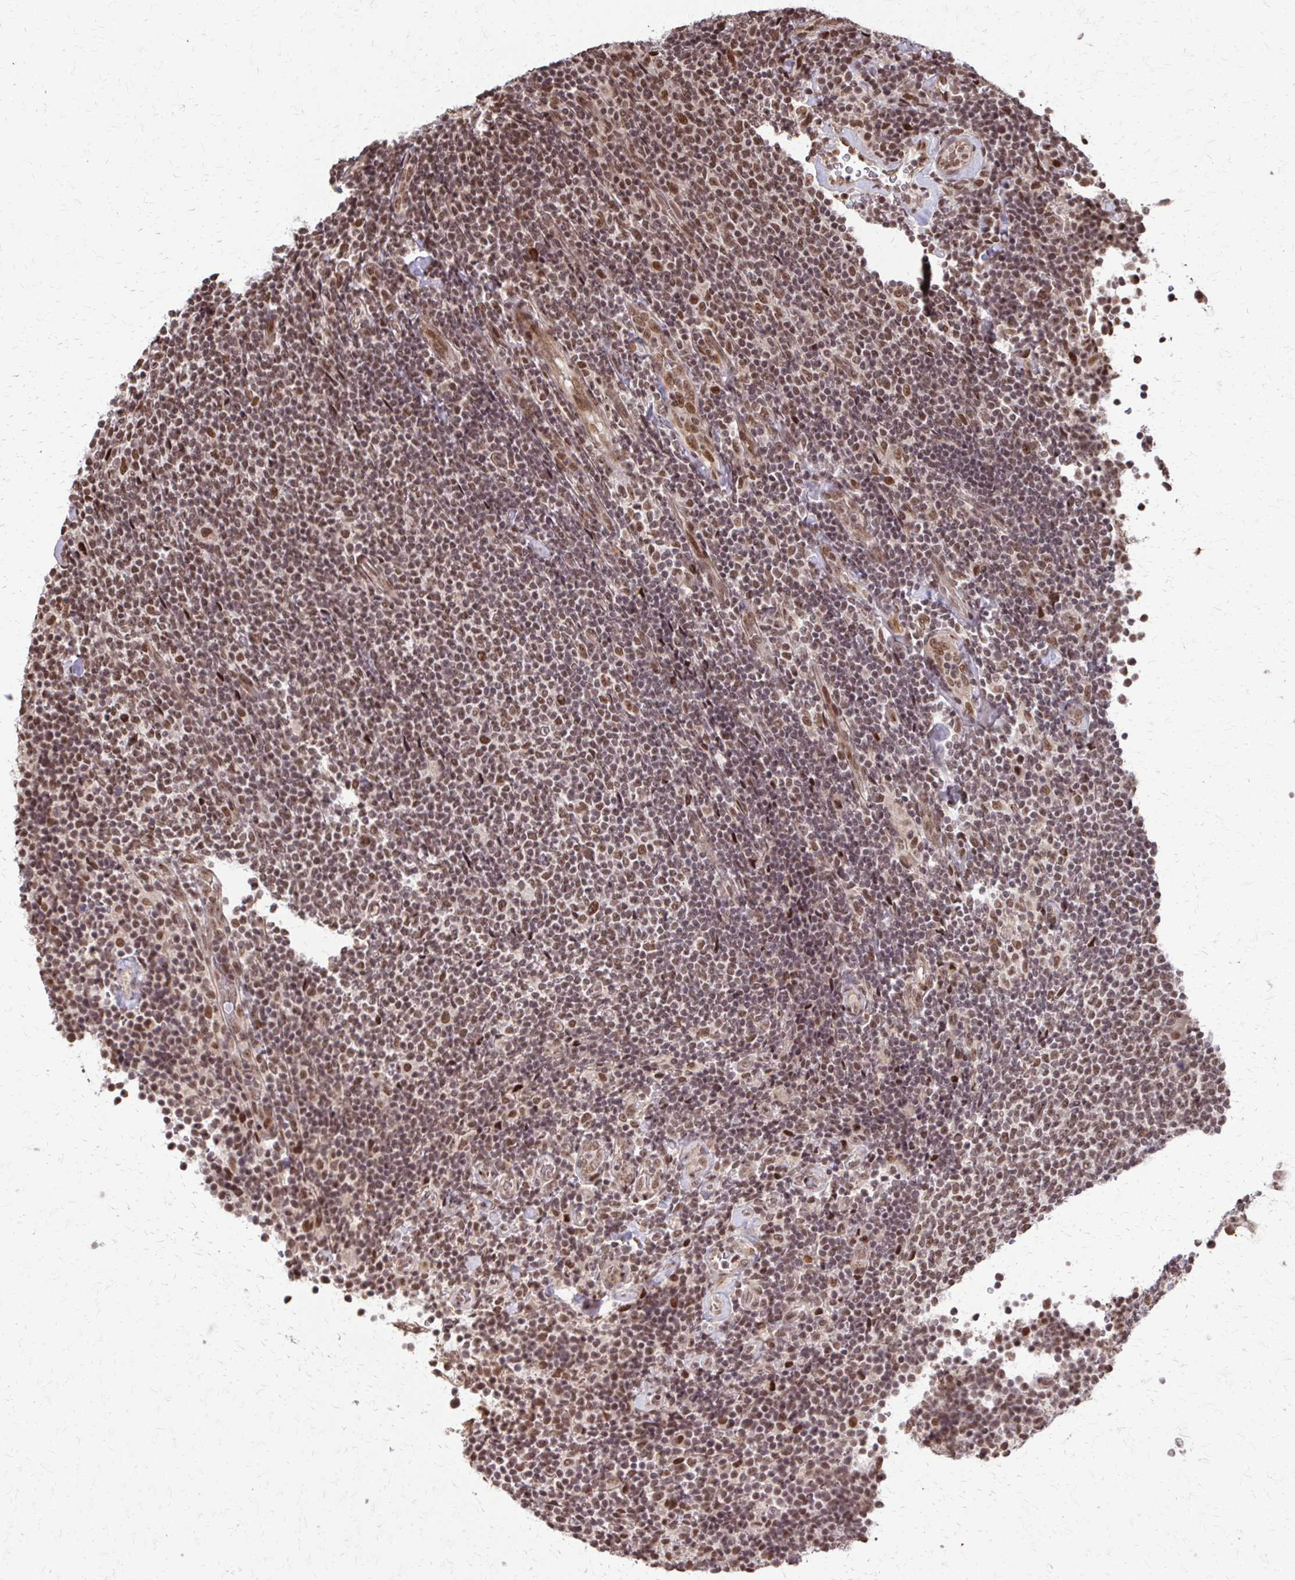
{"staining": {"intensity": "moderate", "quantity": ">75%", "location": "nuclear"}, "tissue": "lymphoma", "cell_type": "Tumor cells", "image_type": "cancer", "snomed": [{"axis": "morphology", "description": "Malignant lymphoma, non-Hodgkin's type, Low grade"}, {"axis": "topography", "description": "Lymph node"}], "caption": "An image of lymphoma stained for a protein displays moderate nuclear brown staining in tumor cells.", "gene": "SS18", "patient": {"sex": "male", "age": 52}}